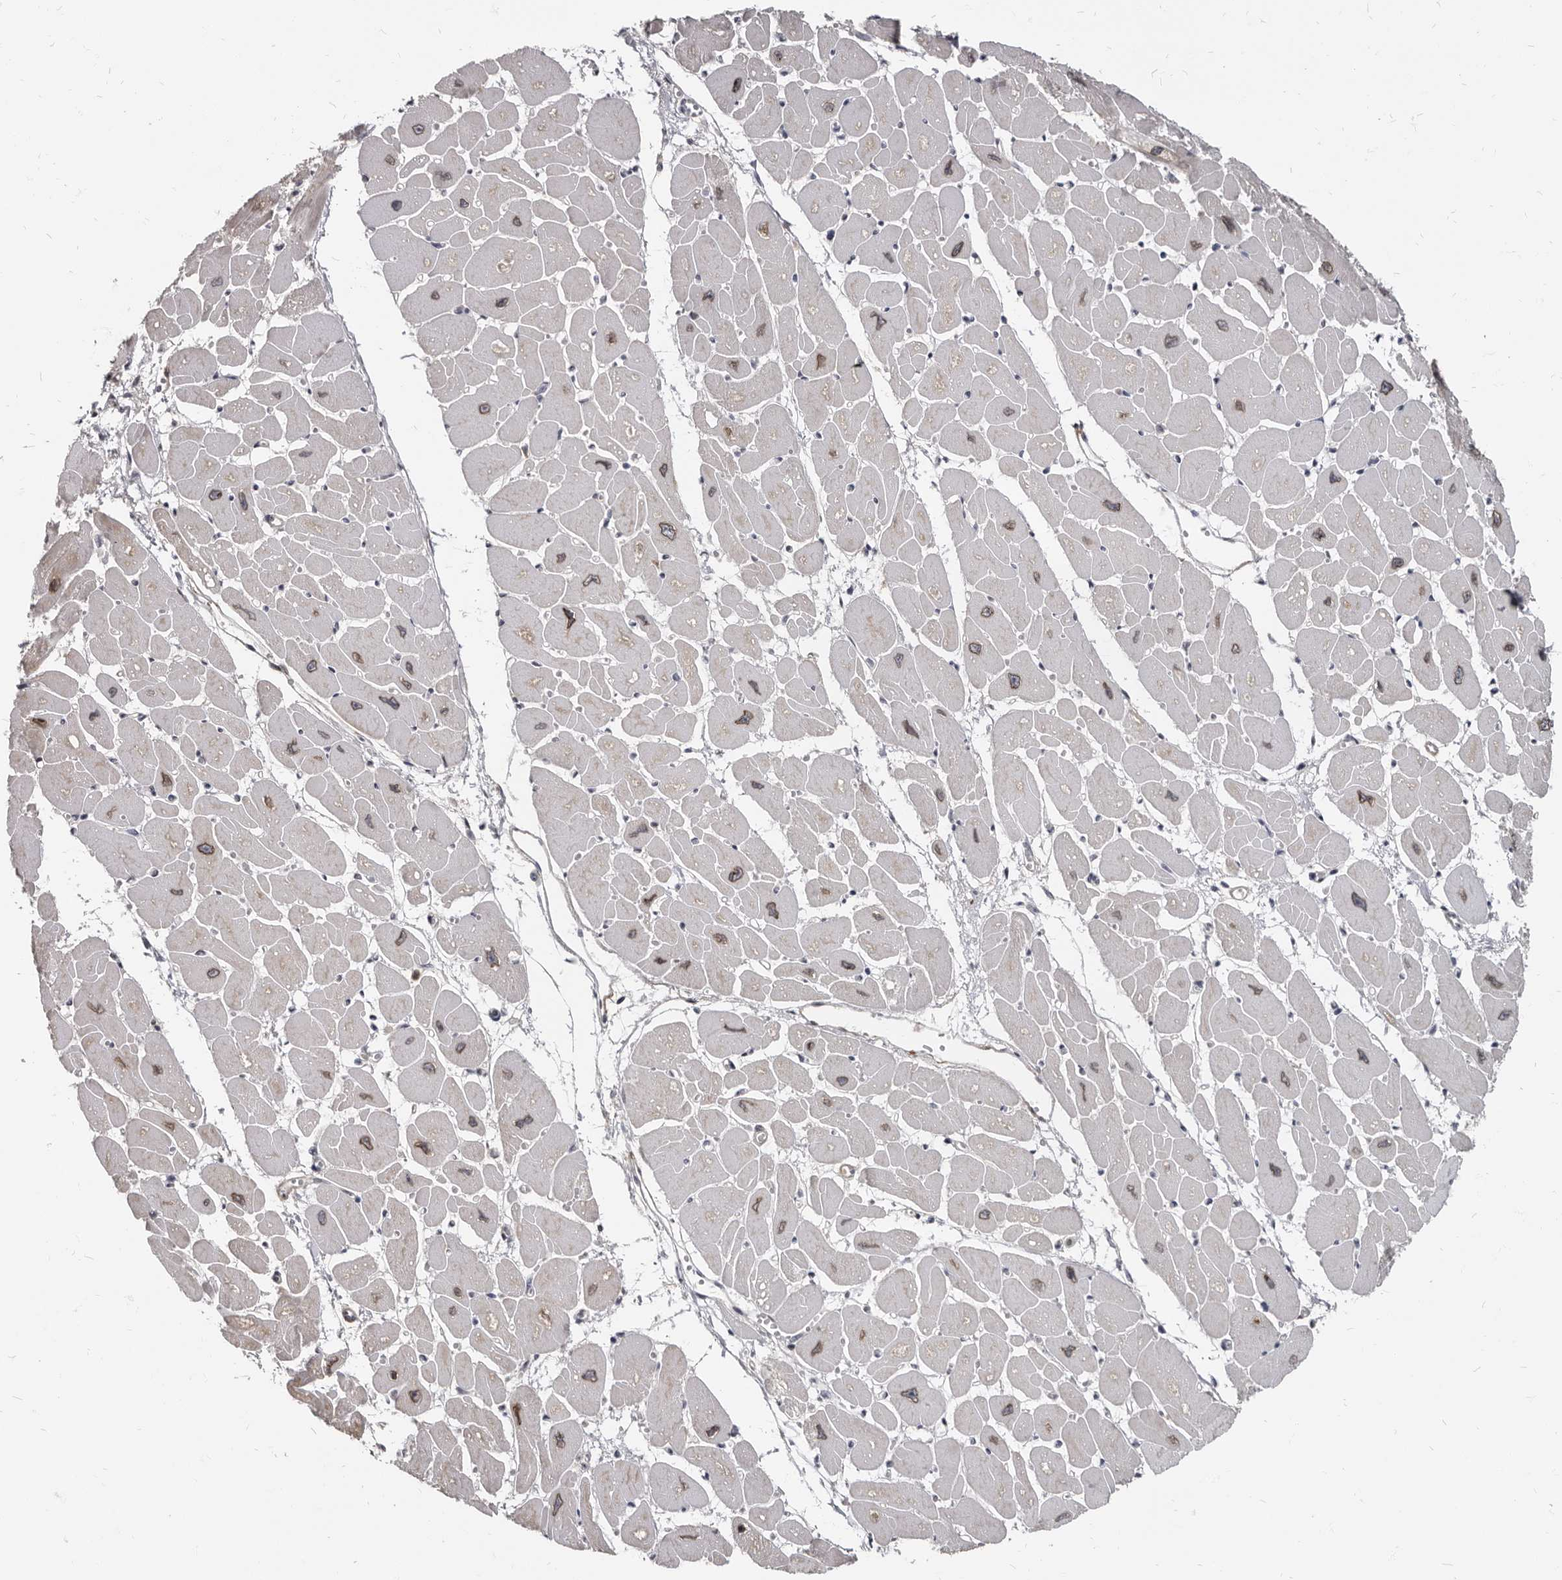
{"staining": {"intensity": "moderate", "quantity": ">75%", "location": "cytoplasmic/membranous,nuclear"}, "tissue": "heart muscle", "cell_type": "Cardiomyocytes", "image_type": "normal", "snomed": [{"axis": "morphology", "description": "Normal tissue, NOS"}, {"axis": "topography", "description": "Heart"}], "caption": "Approximately >75% of cardiomyocytes in normal human heart muscle display moderate cytoplasmic/membranous,nuclear protein expression as visualized by brown immunohistochemical staining.", "gene": "MRGPRF", "patient": {"sex": "female", "age": 54}}